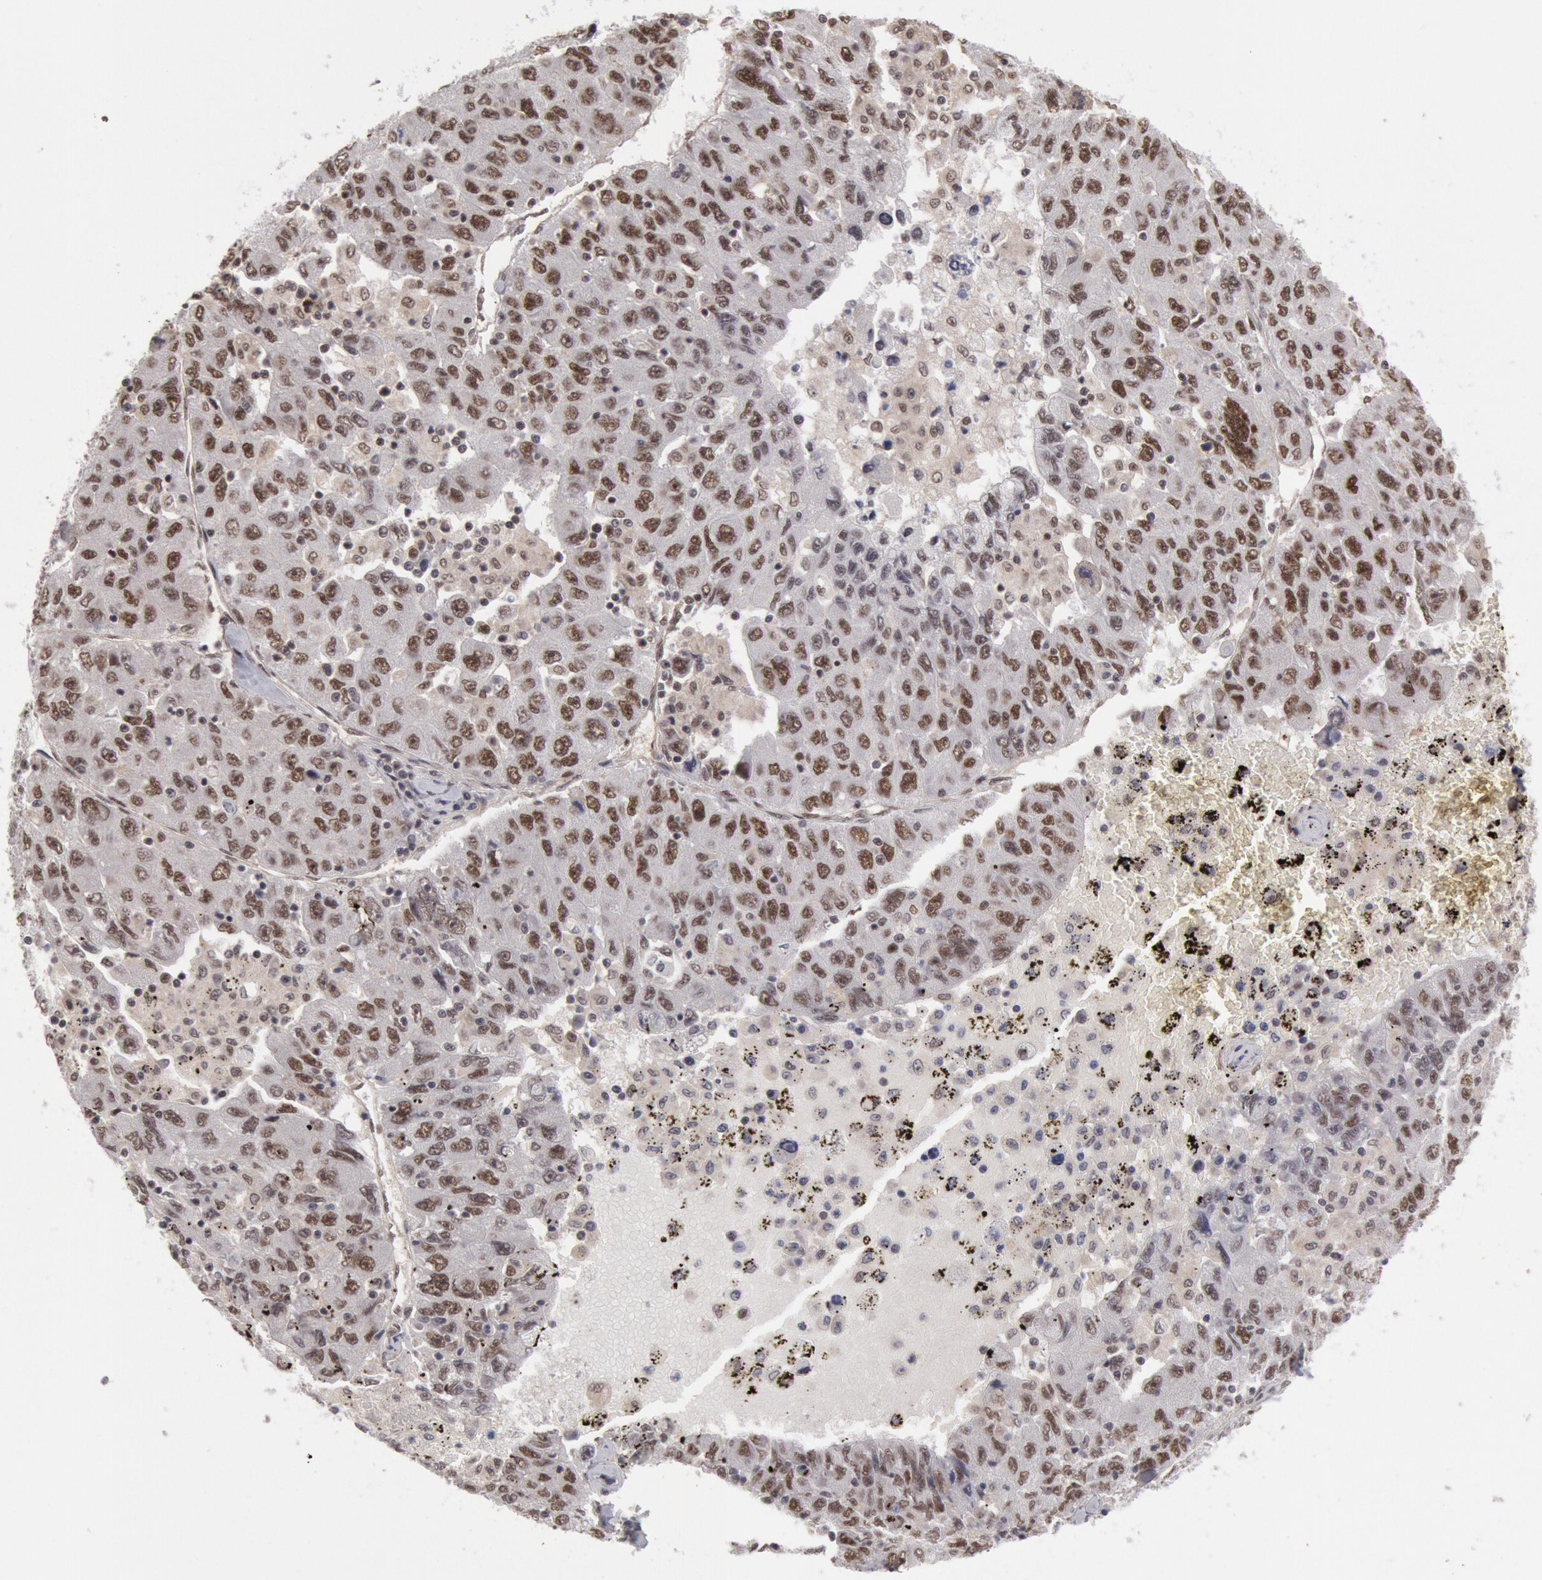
{"staining": {"intensity": "moderate", "quantity": "25%-75%", "location": "nuclear"}, "tissue": "liver cancer", "cell_type": "Tumor cells", "image_type": "cancer", "snomed": [{"axis": "morphology", "description": "Carcinoma, Hepatocellular, NOS"}, {"axis": "topography", "description": "Liver"}], "caption": "The immunohistochemical stain labels moderate nuclear positivity in tumor cells of liver hepatocellular carcinoma tissue. The protein of interest is stained brown, and the nuclei are stained in blue (DAB IHC with brightfield microscopy, high magnification).", "gene": "PPP4R3B", "patient": {"sex": "male", "age": 49}}